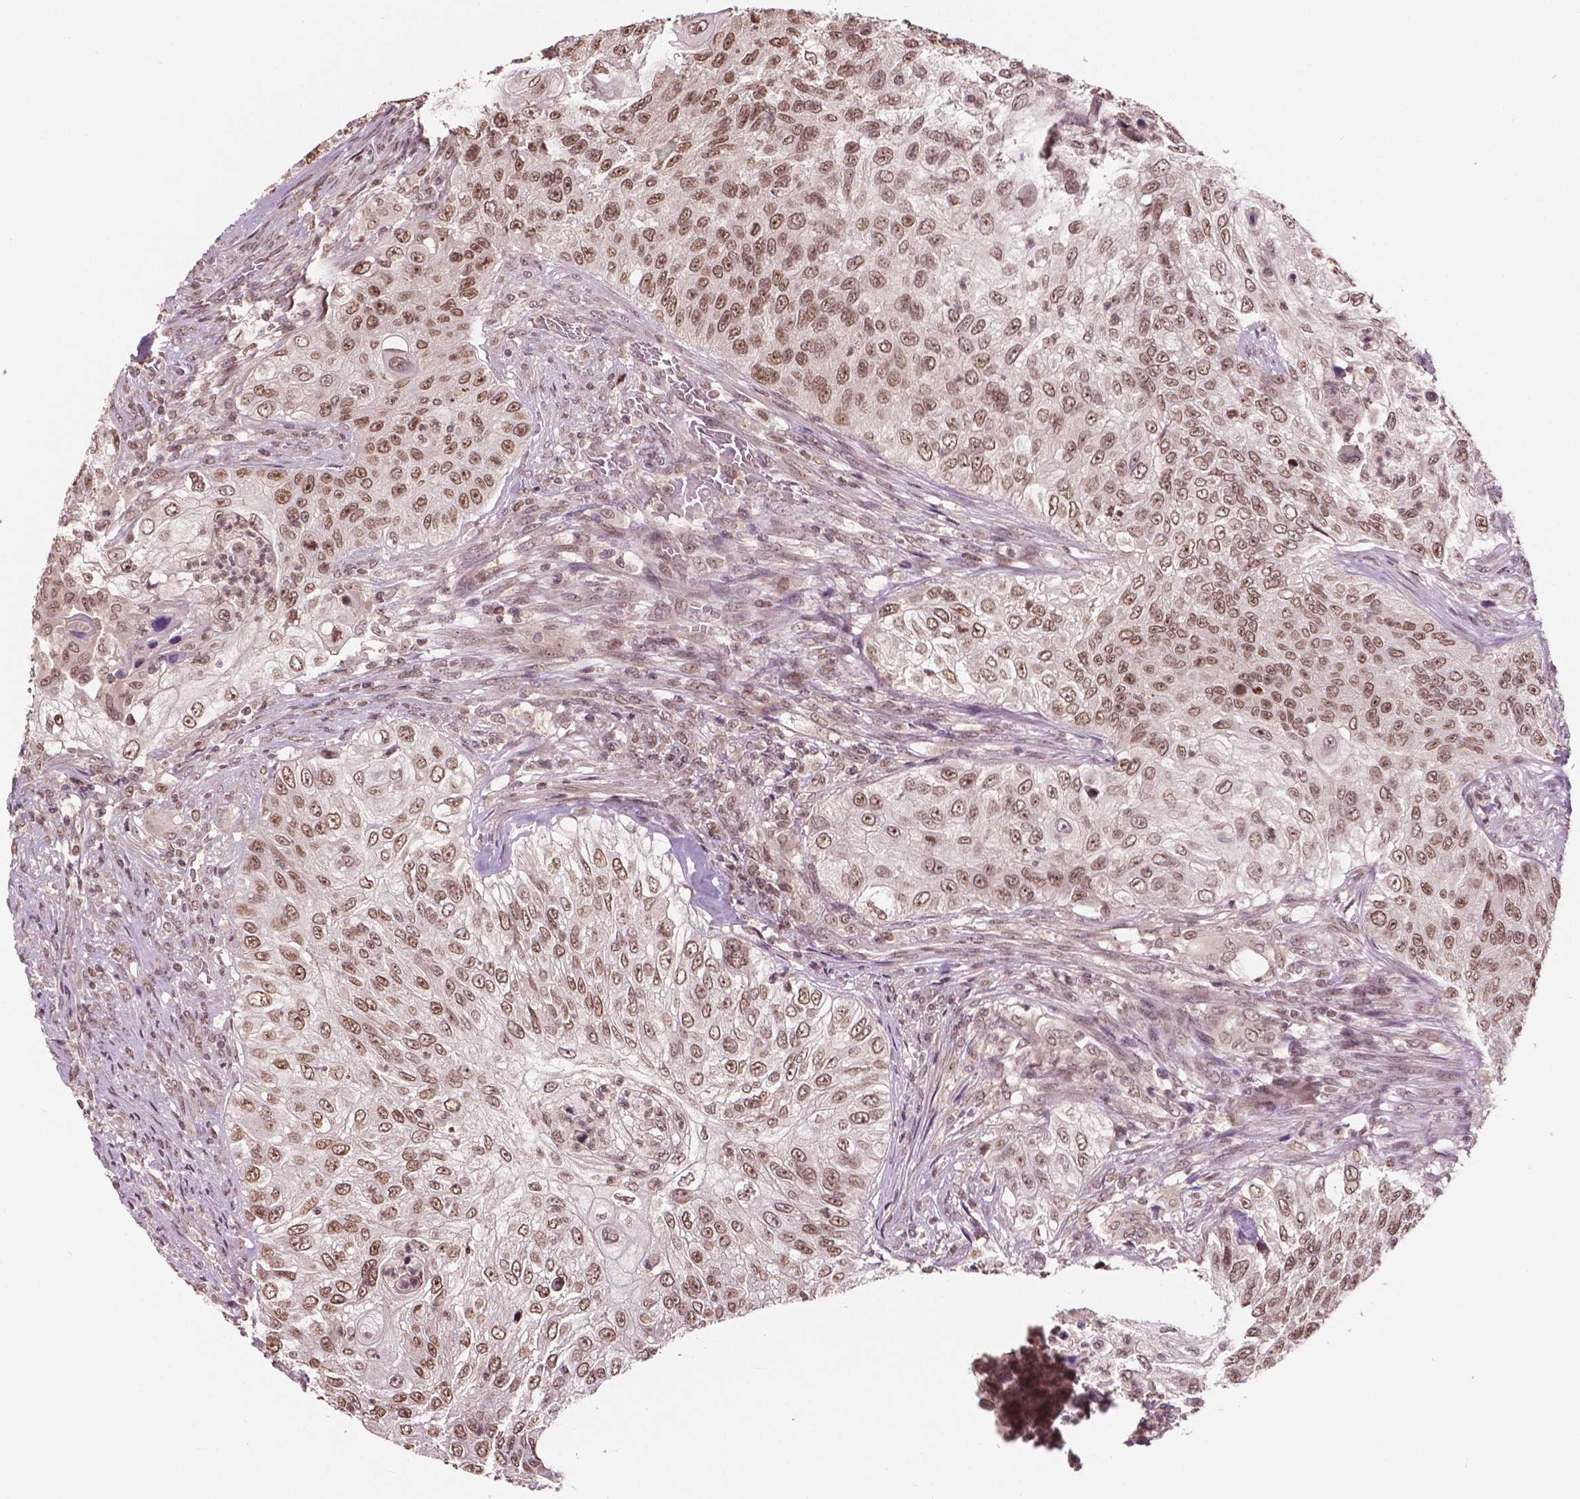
{"staining": {"intensity": "moderate", "quantity": ">75%", "location": "nuclear"}, "tissue": "urothelial cancer", "cell_type": "Tumor cells", "image_type": "cancer", "snomed": [{"axis": "morphology", "description": "Urothelial carcinoma, High grade"}, {"axis": "topography", "description": "Urinary bladder"}], "caption": "Brown immunohistochemical staining in human urothelial cancer reveals moderate nuclear positivity in approximately >75% of tumor cells.", "gene": "DEK", "patient": {"sex": "female", "age": 60}}